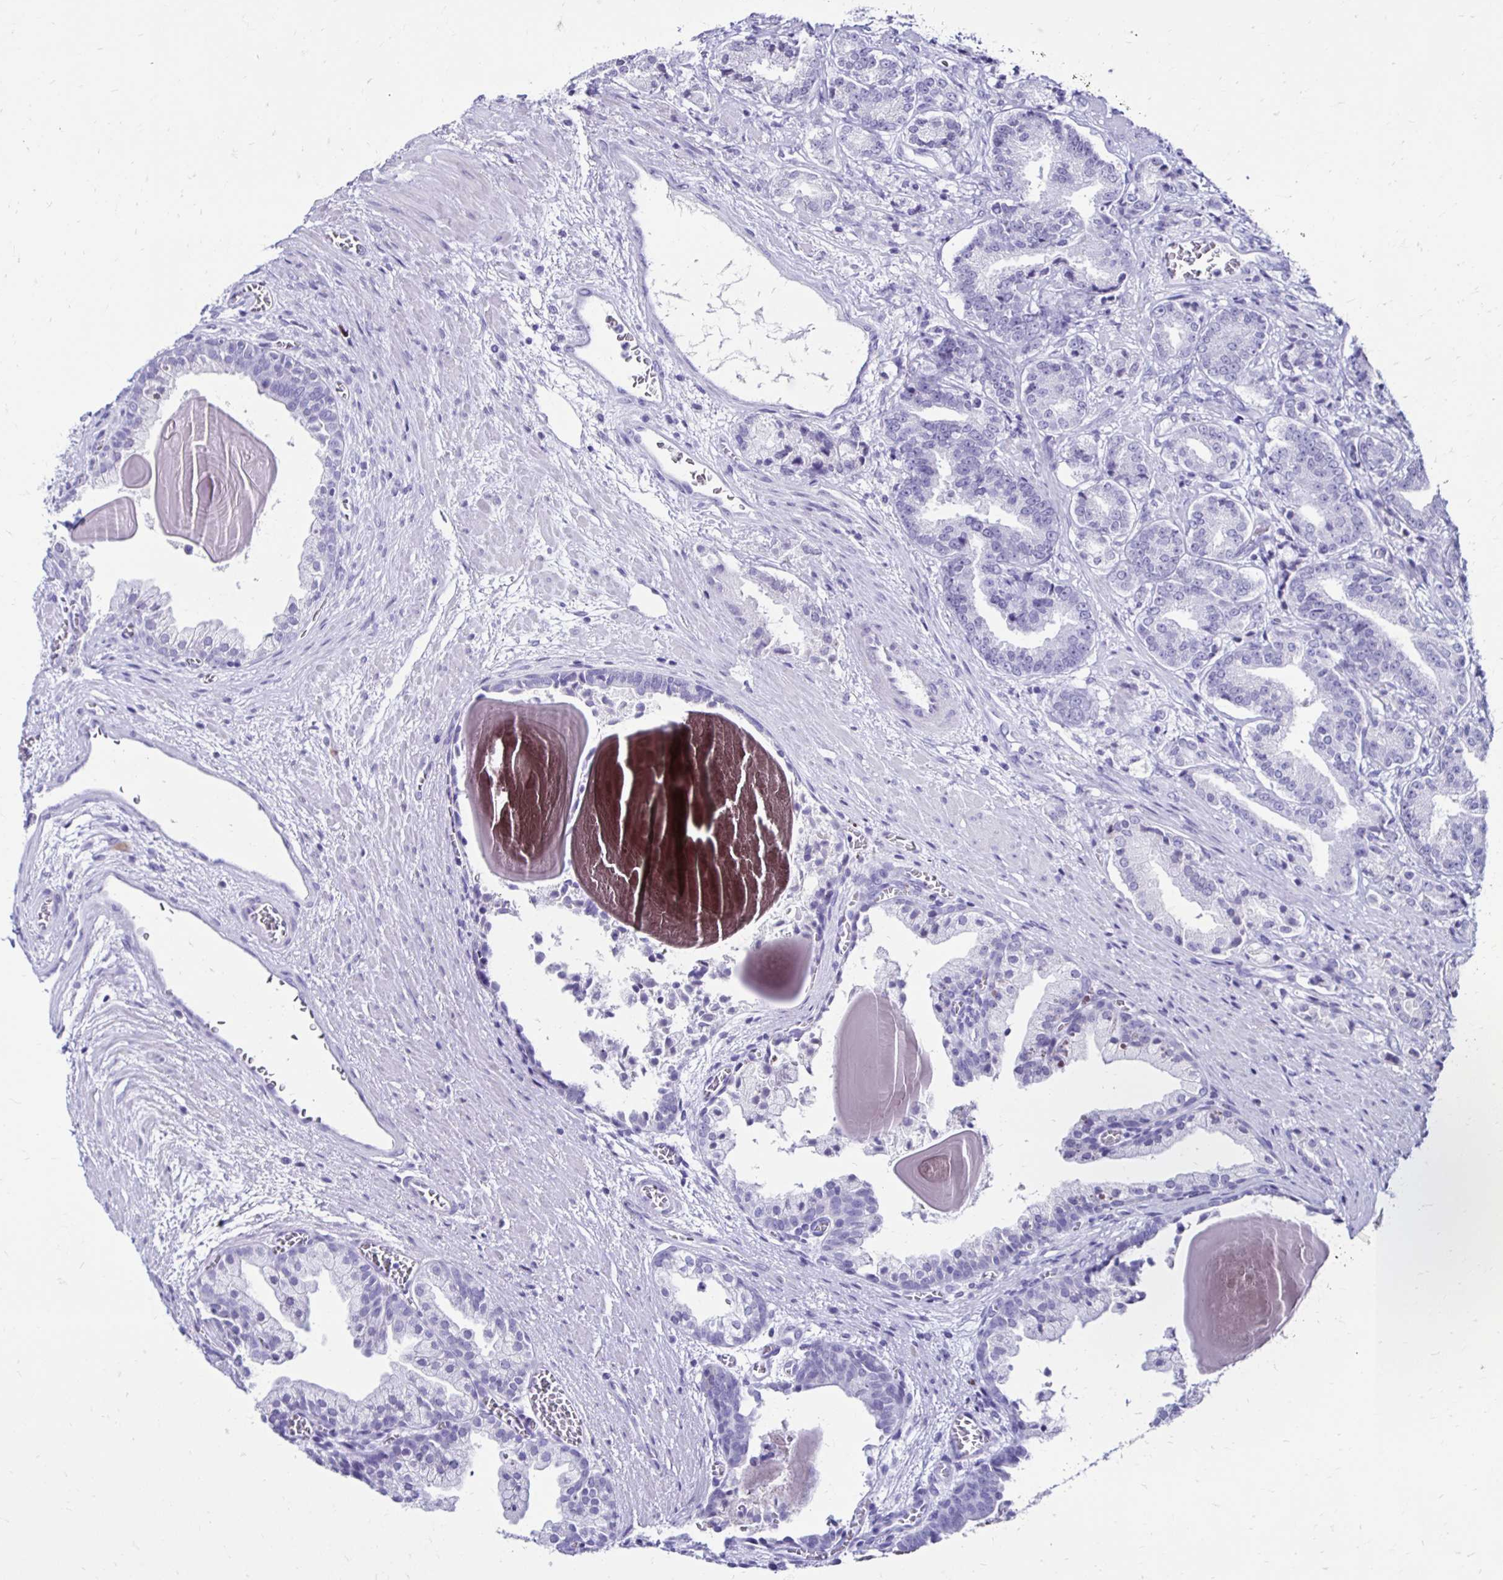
{"staining": {"intensity": "negative", "quantity": "none", "location": "none"}, "tissue": "prostate cancer", "cell_type": "Tumor cells", "image_type": "cancer", "snomed": [{"axis": "morphology", "description": "Adenocarcinoma, High grade"}, {"axis": "topography", "description": "Prostate and seminal vesicle, NOS"}], "caption": "Immunohistochemistry micrograph of prostate cancer (high-grade adenocarcinoma) stained for a protein (brown), which exhibits no staining in tumor cells.", "gene": "CST5", "patient": {"sex": "male", "age": 61}}